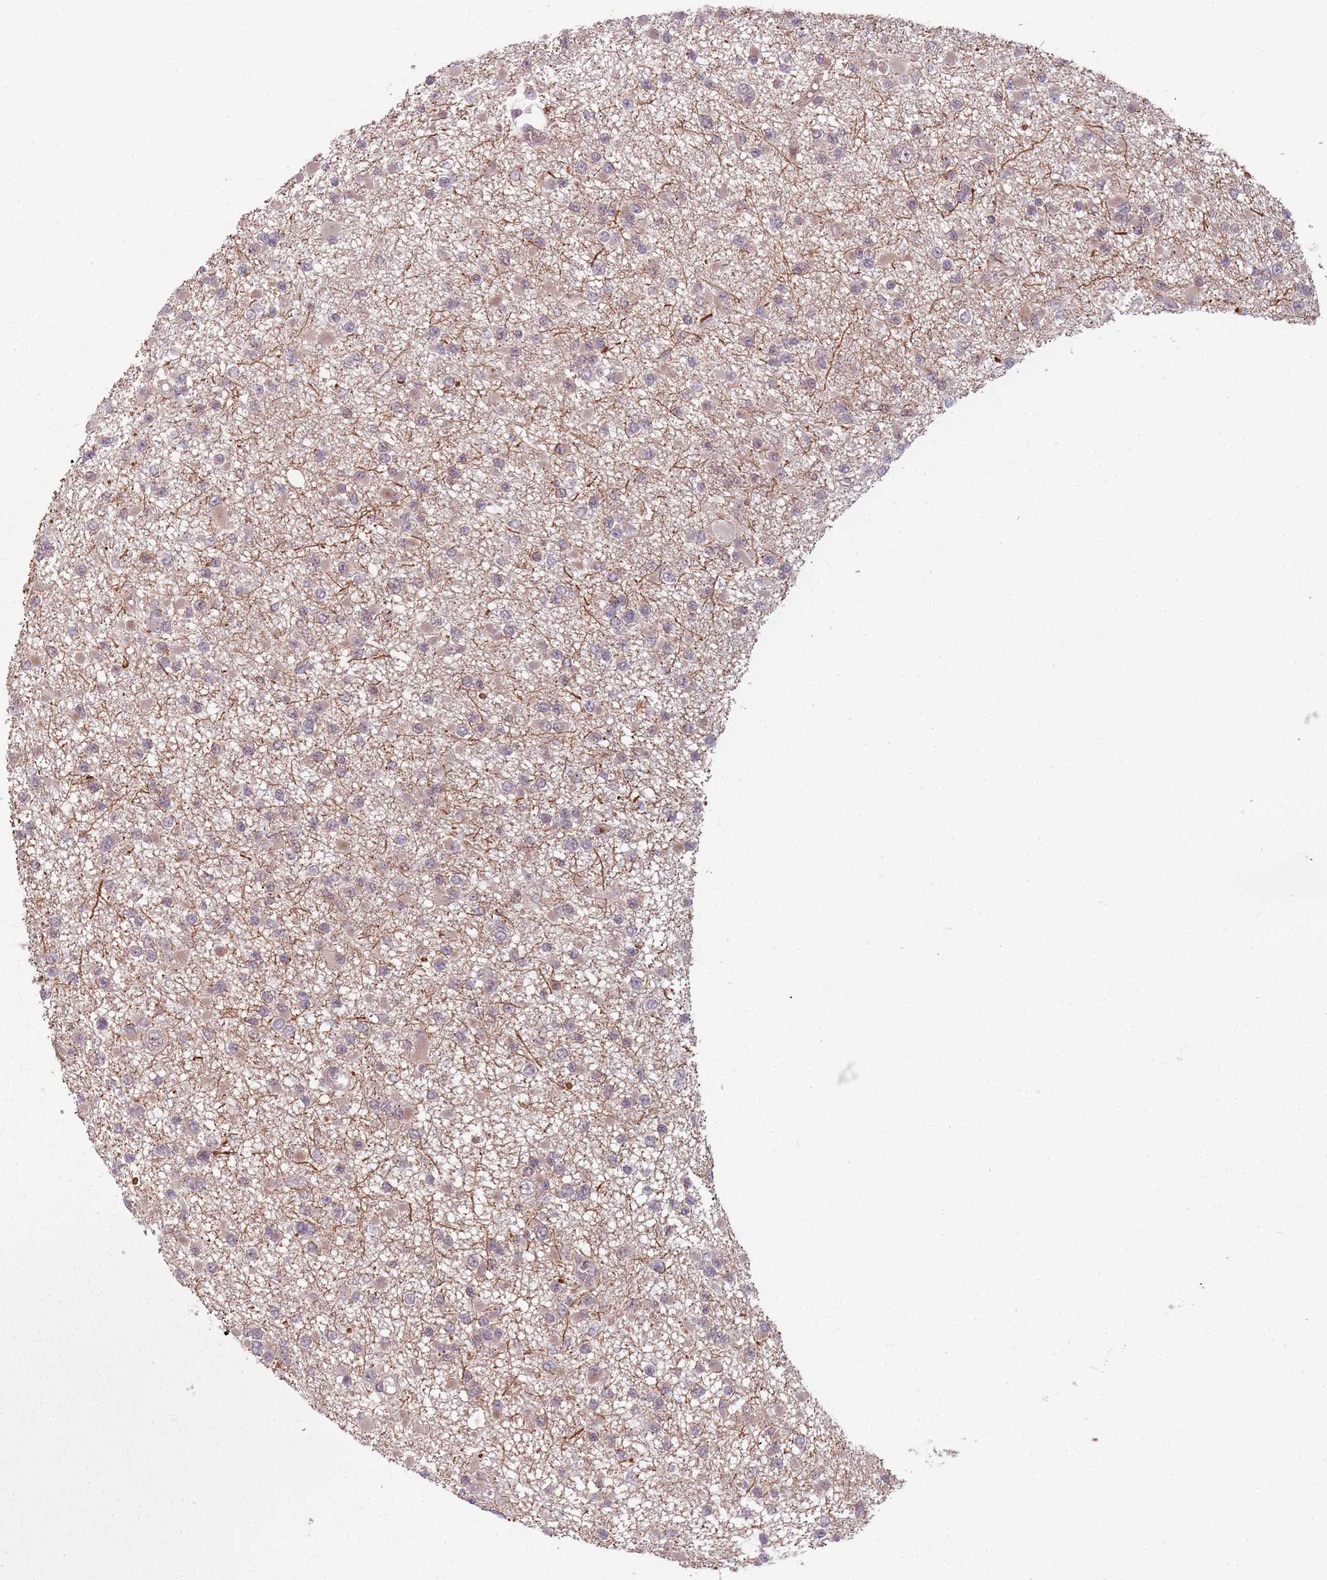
{"staining": {"intensity": "weak", "quantity": "<25%", "location": "cytoplasmic/membranous"}, "tissue": "glioma", "cell_type": "Tumor cells", "image_type": "cancer", "snomed": [{"axis": "morphology", "description": "Glioma, malignant, Low grade"}, {"axis": "topography", "description": "Brain"}], "caption": "Protein analysis of low-grade glioma (malignant) reveals no significant expression in tumor cells.", "gene": "ADGRG1", "patient": {"sex": "female", "age": 22}}